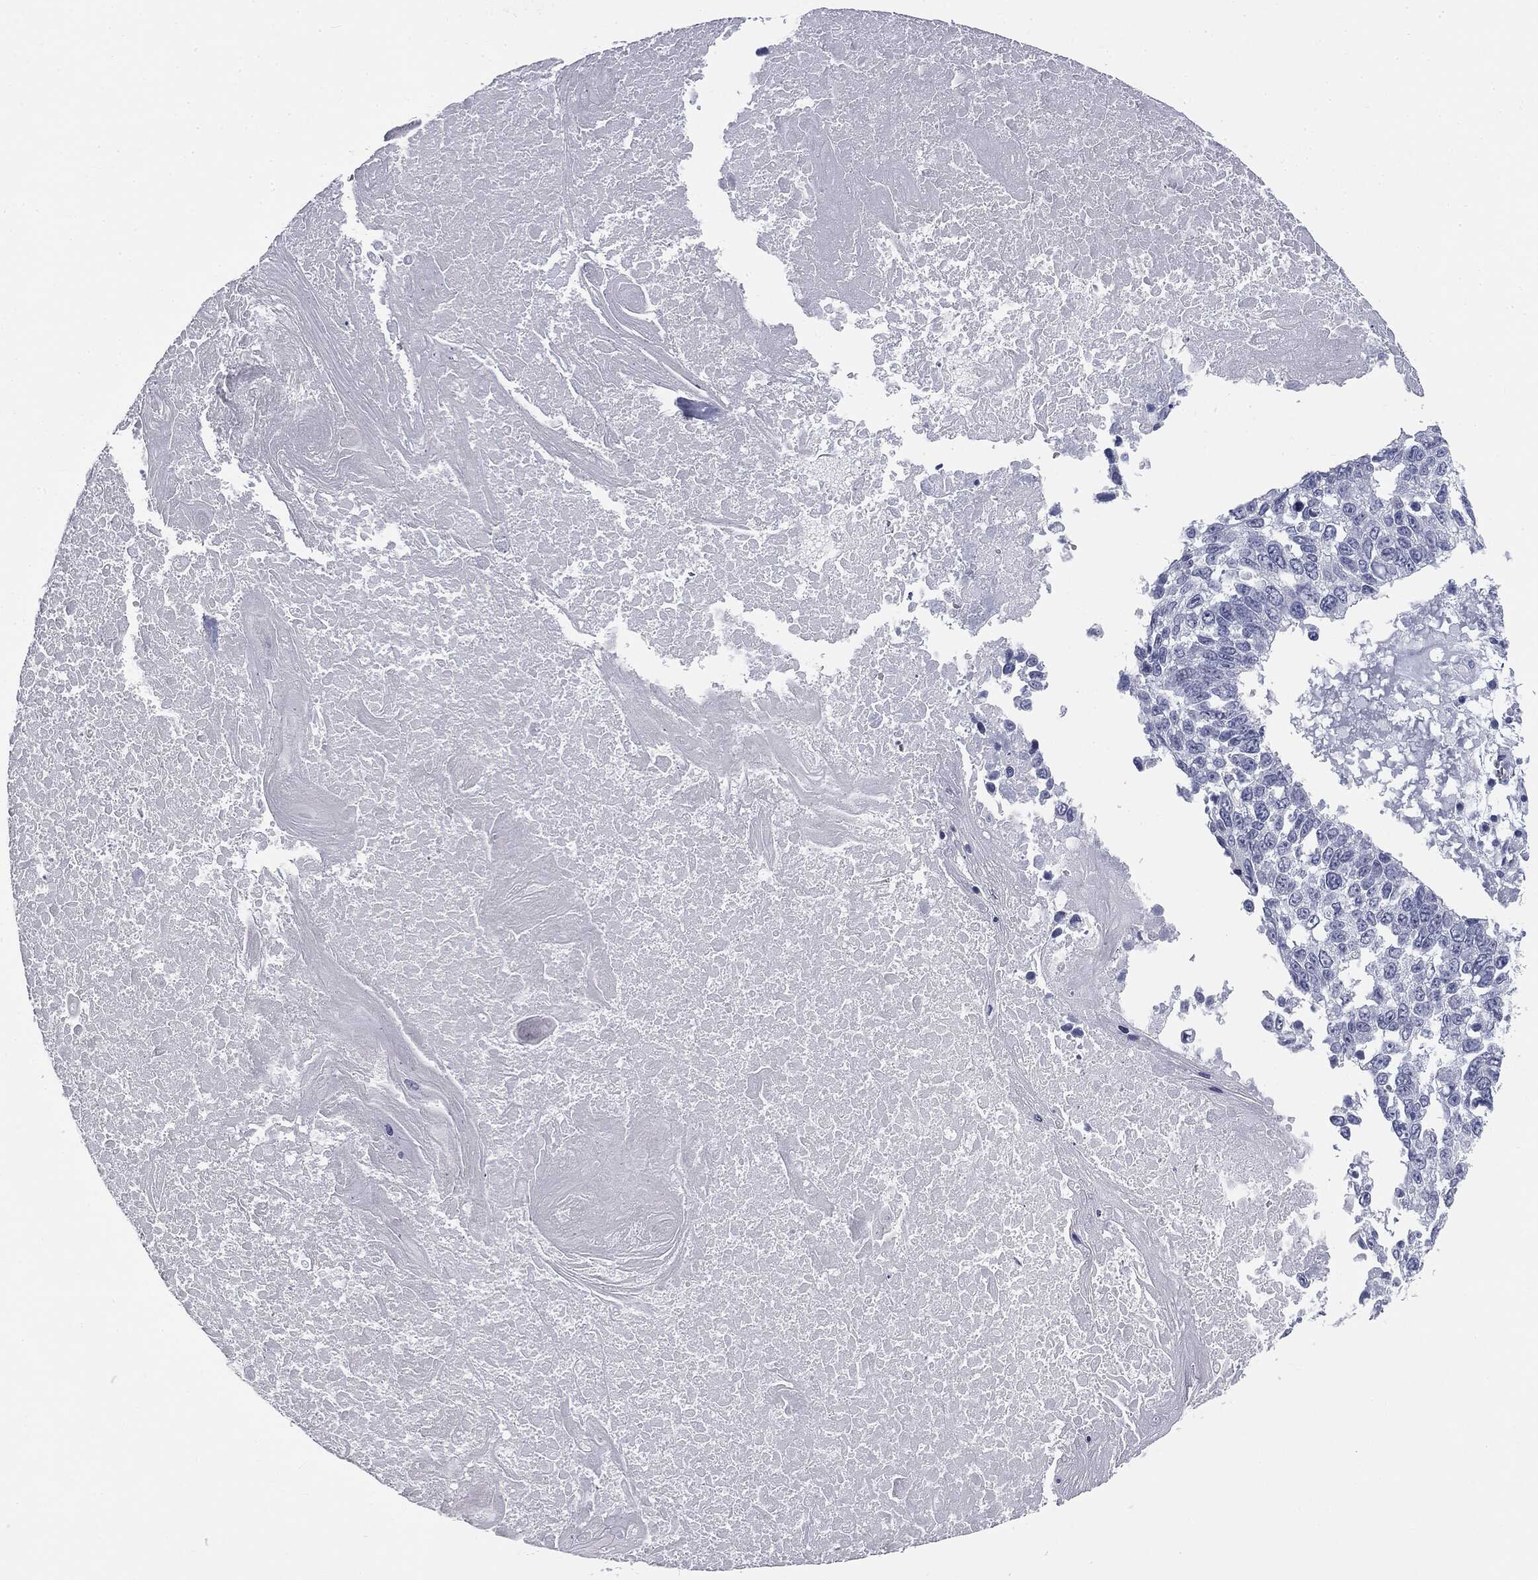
{"staining": {"intensity": "negative", "quantity": "none", "location": "none"}, "tissue": "lung cancer", "cell_type": "Tumor cells", "image_type": "cancer", "snomed": [{"axis": "morphology", "description": "Squamous cell carcinoma, NOS"}, {"axis": "topography", "description": "Lung"}], "caption": "This micrograph is of lung cancer stained with immunohistochemistry (IHC) to label a protein in brown with the nuclei are counter-stained blue. There is no staining in tumor cells.", "gene": "TPO", "patient": {"sex": "male", "age": 82}}